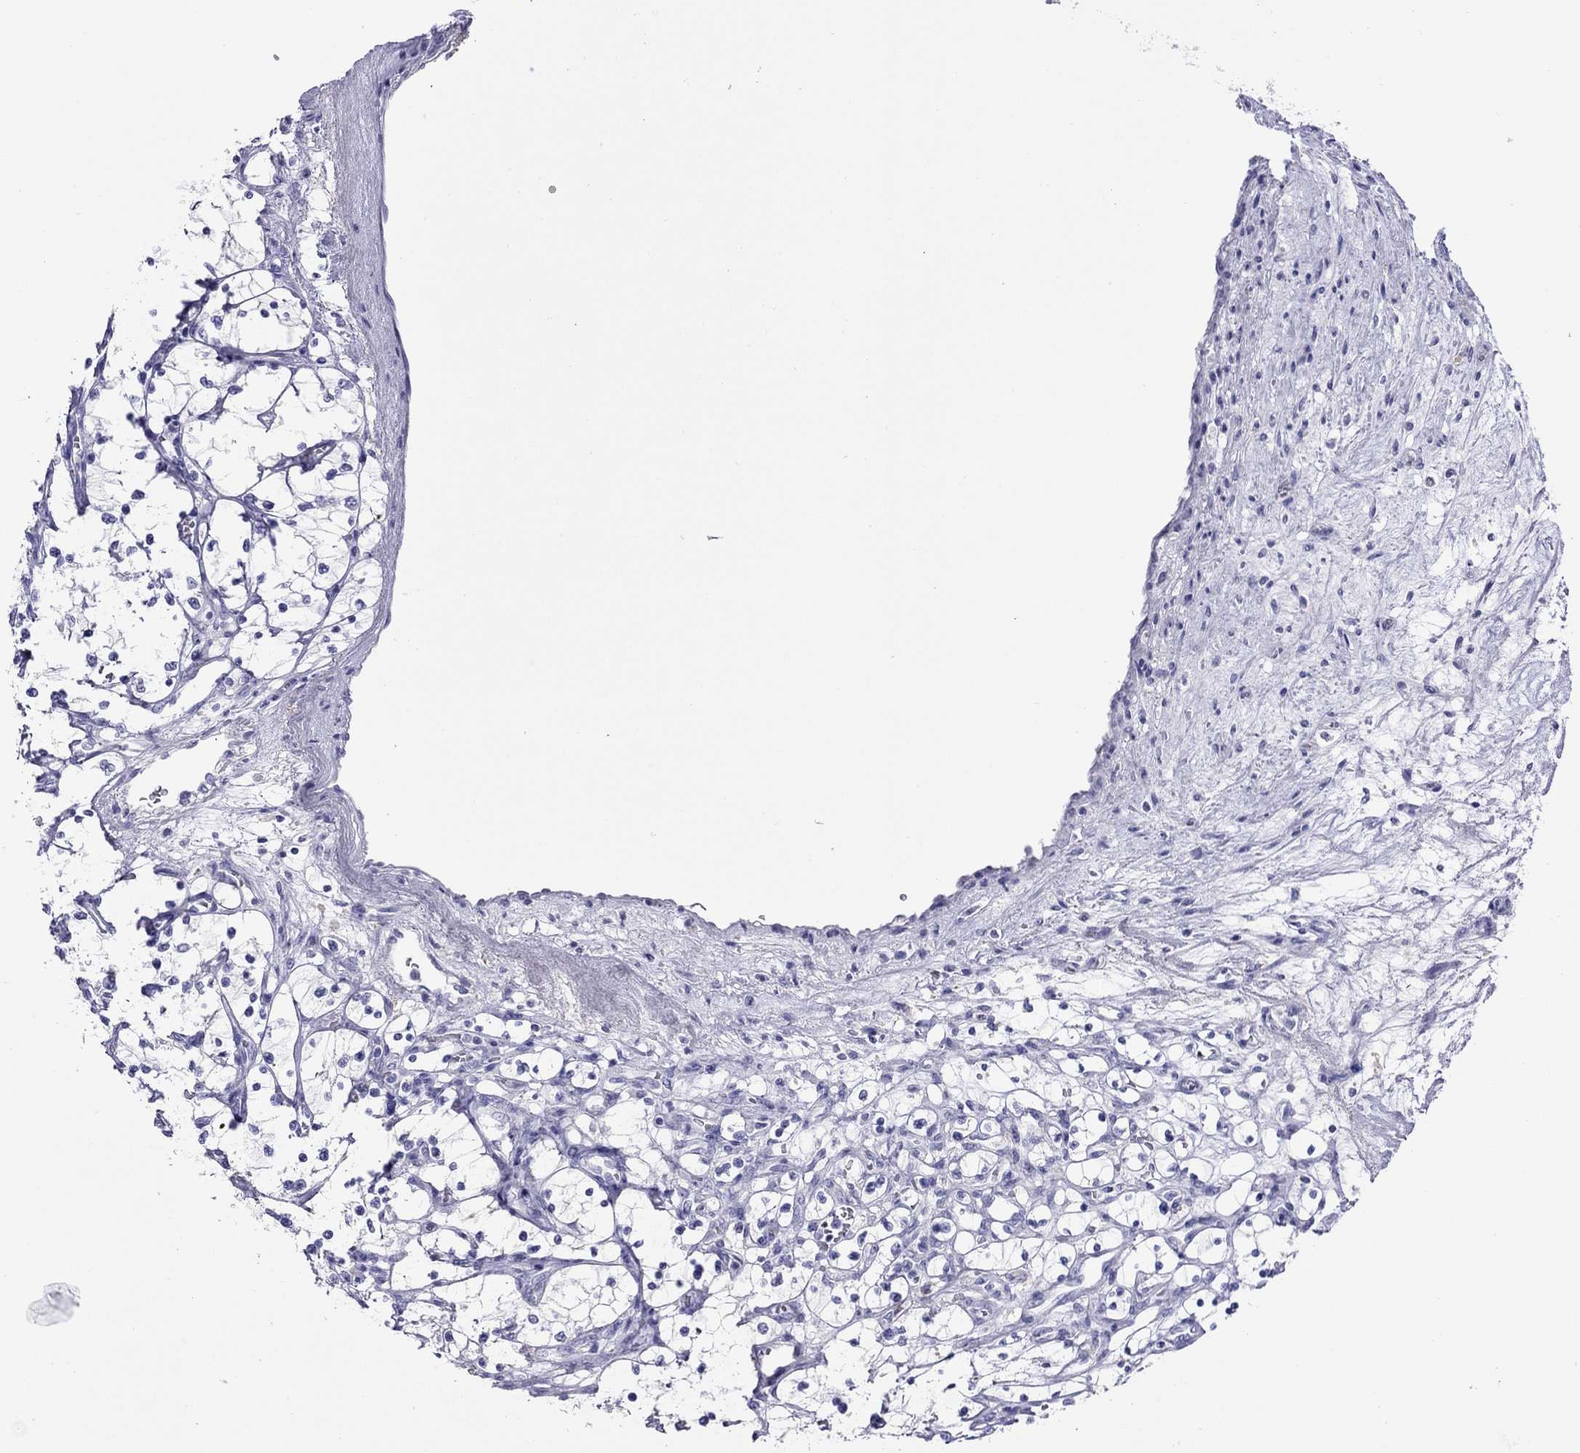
{"staining": {"intensity": "negative", "quantity": "none", "location": "none"}, "tissue": "renal cancer", "cell_type": "Tumor cells", "image_type": "cancer", "snomed": [{"axis": "morphology", "description": "Adenocarcinoma, NOS"}, {"axis": "topography", "description": "Kidney"}], "caption": "A histopathology image of human renal cancer is negative for staining in tumor cells. (DAB immunohistochemistry (IHC) visualized using brightfield microscopy, high magnification).", "gene": "SLC30A8", "patient": {"sex": "female", "age": 69}}